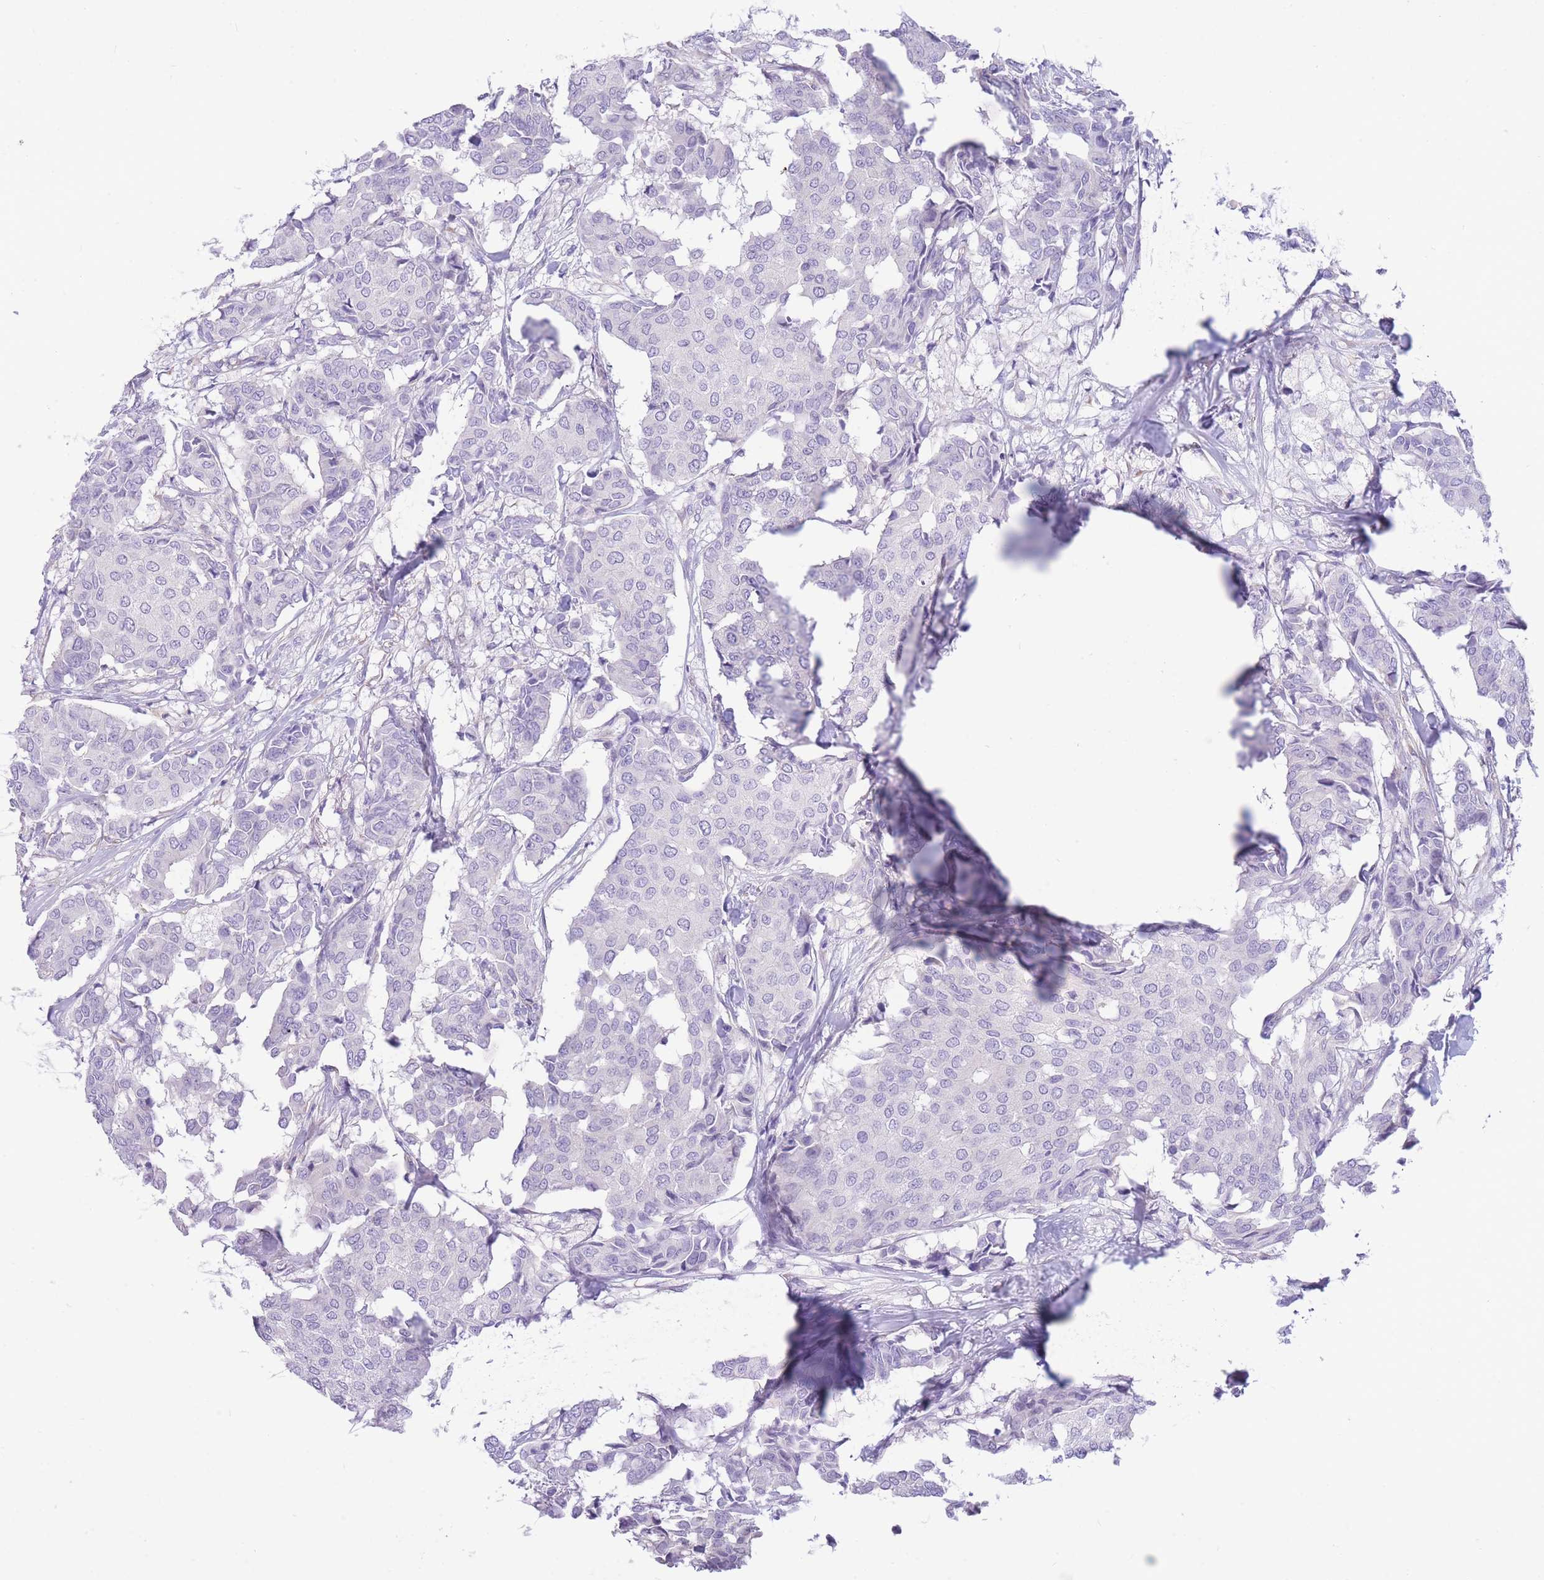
{"staining": {"intensity": "negative", "quantity": "none", "location": "none"}, "tissue": "breast cancer", "cell_type": "Tumor cells", "image_type": "cancer", "snomed": [{"axis": "morphology", "description": "Duct carcinoma"}, {"axis": "topography", "description": "Breast"}], "caption": "Immunohistochemistry photomicrograph of neoplastic tissue: breast cancer stained with DAB exhibits no significant protein positivity in tumor cells.", "gene": "ZNF311", "patient": {"sex": "female", "age": 75}}